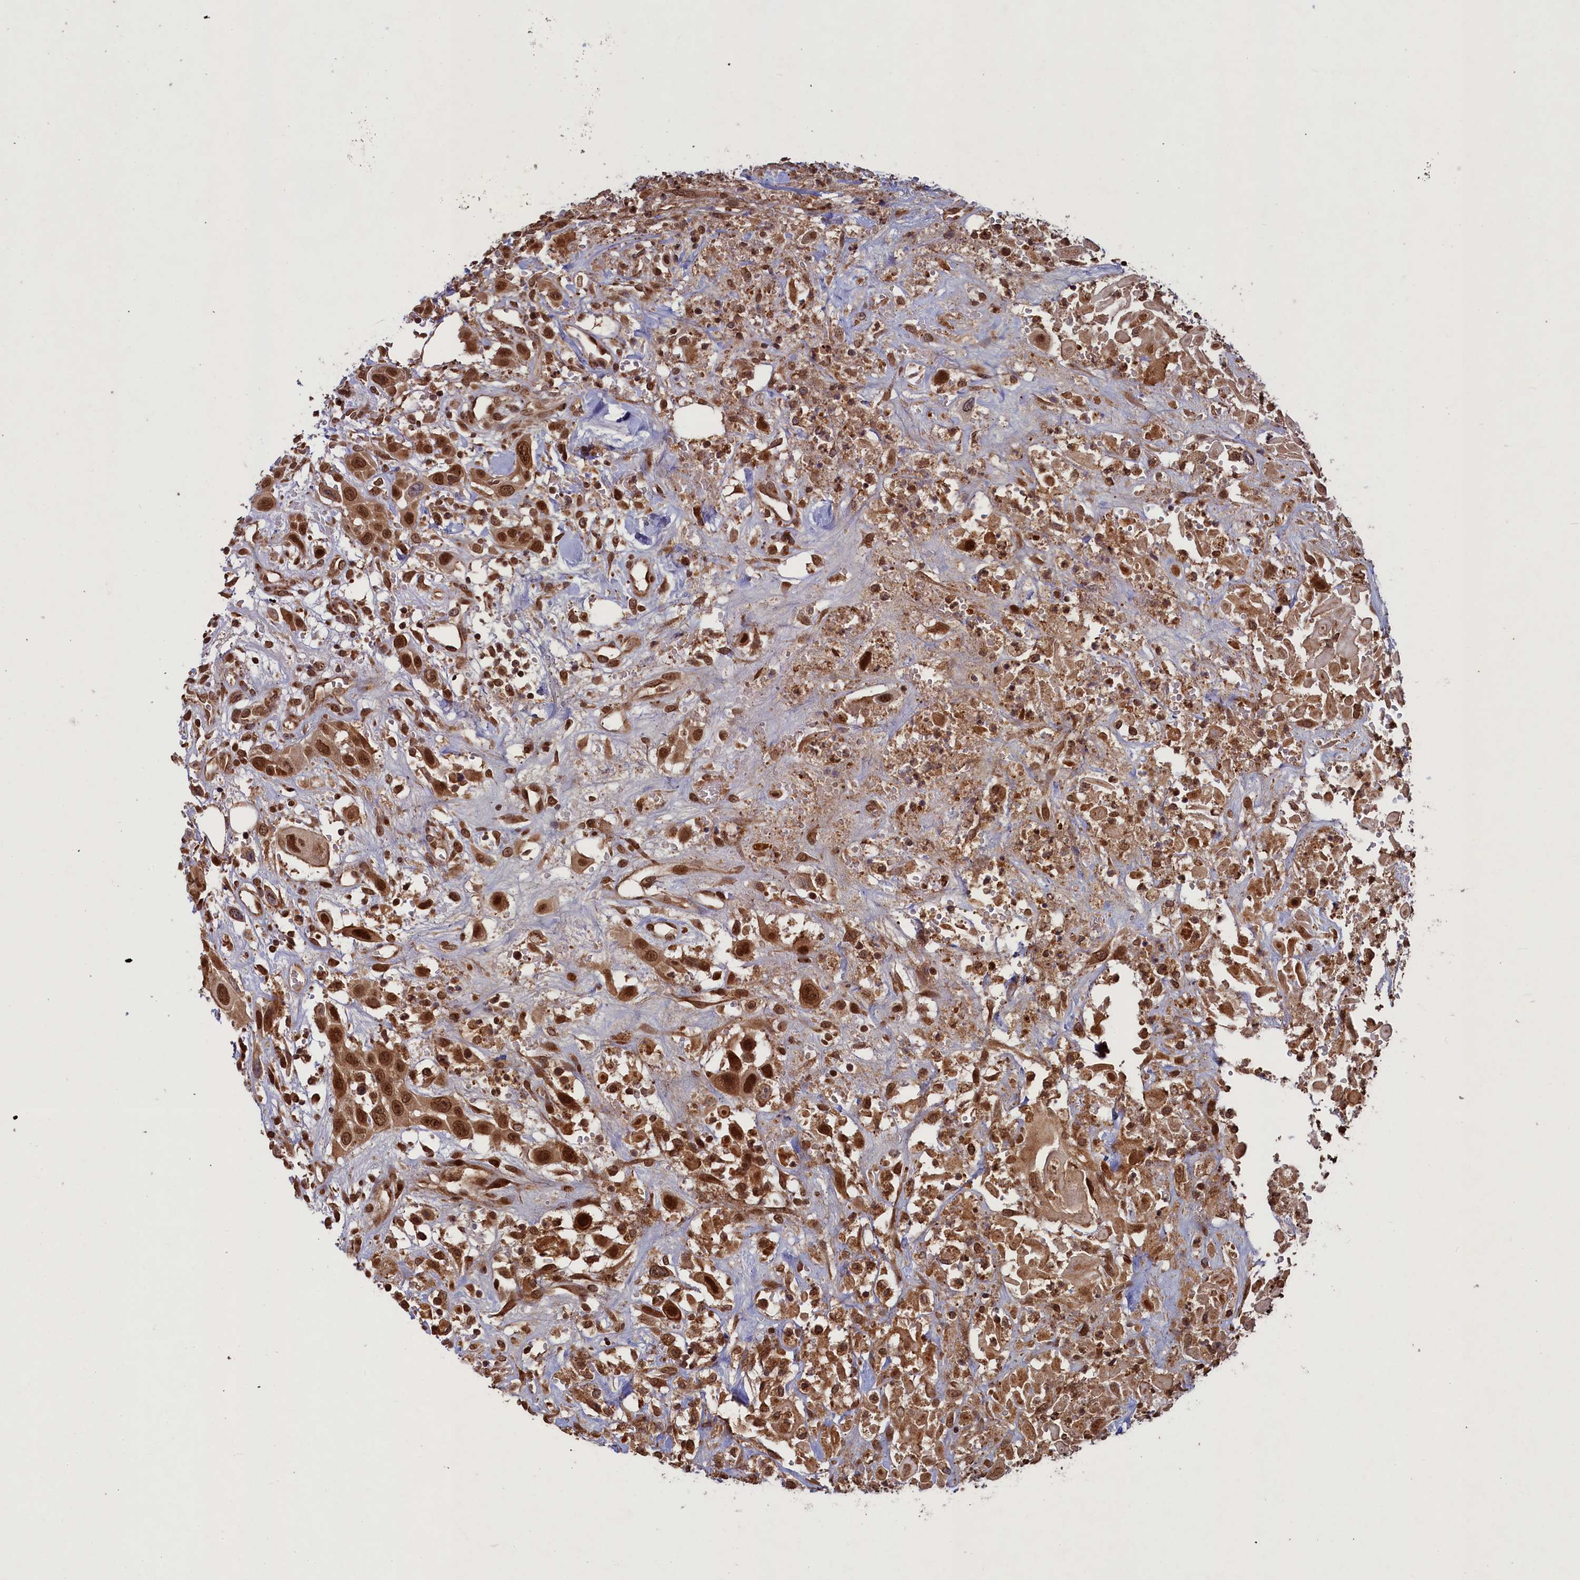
{"staining": {"intensity": "strong", "quantity": ">75%", "location": "nuclear"}, "tissue": "head and neck cancer", "cell_type": "Tumor cells", "image_type": "cancer", "snomed": [{"axis": "morphology", "description": "Squamous cell carcinoma, NOS"}, {"axis": "topography", "description": "Head-Neck"}], "caption": "Human head and neck squamous cell carcinoma stained with a protein marker exhibits strong staining in tumor cells.", "gene": "NAE1", "patient": {"sex": "male", "age": 81}}